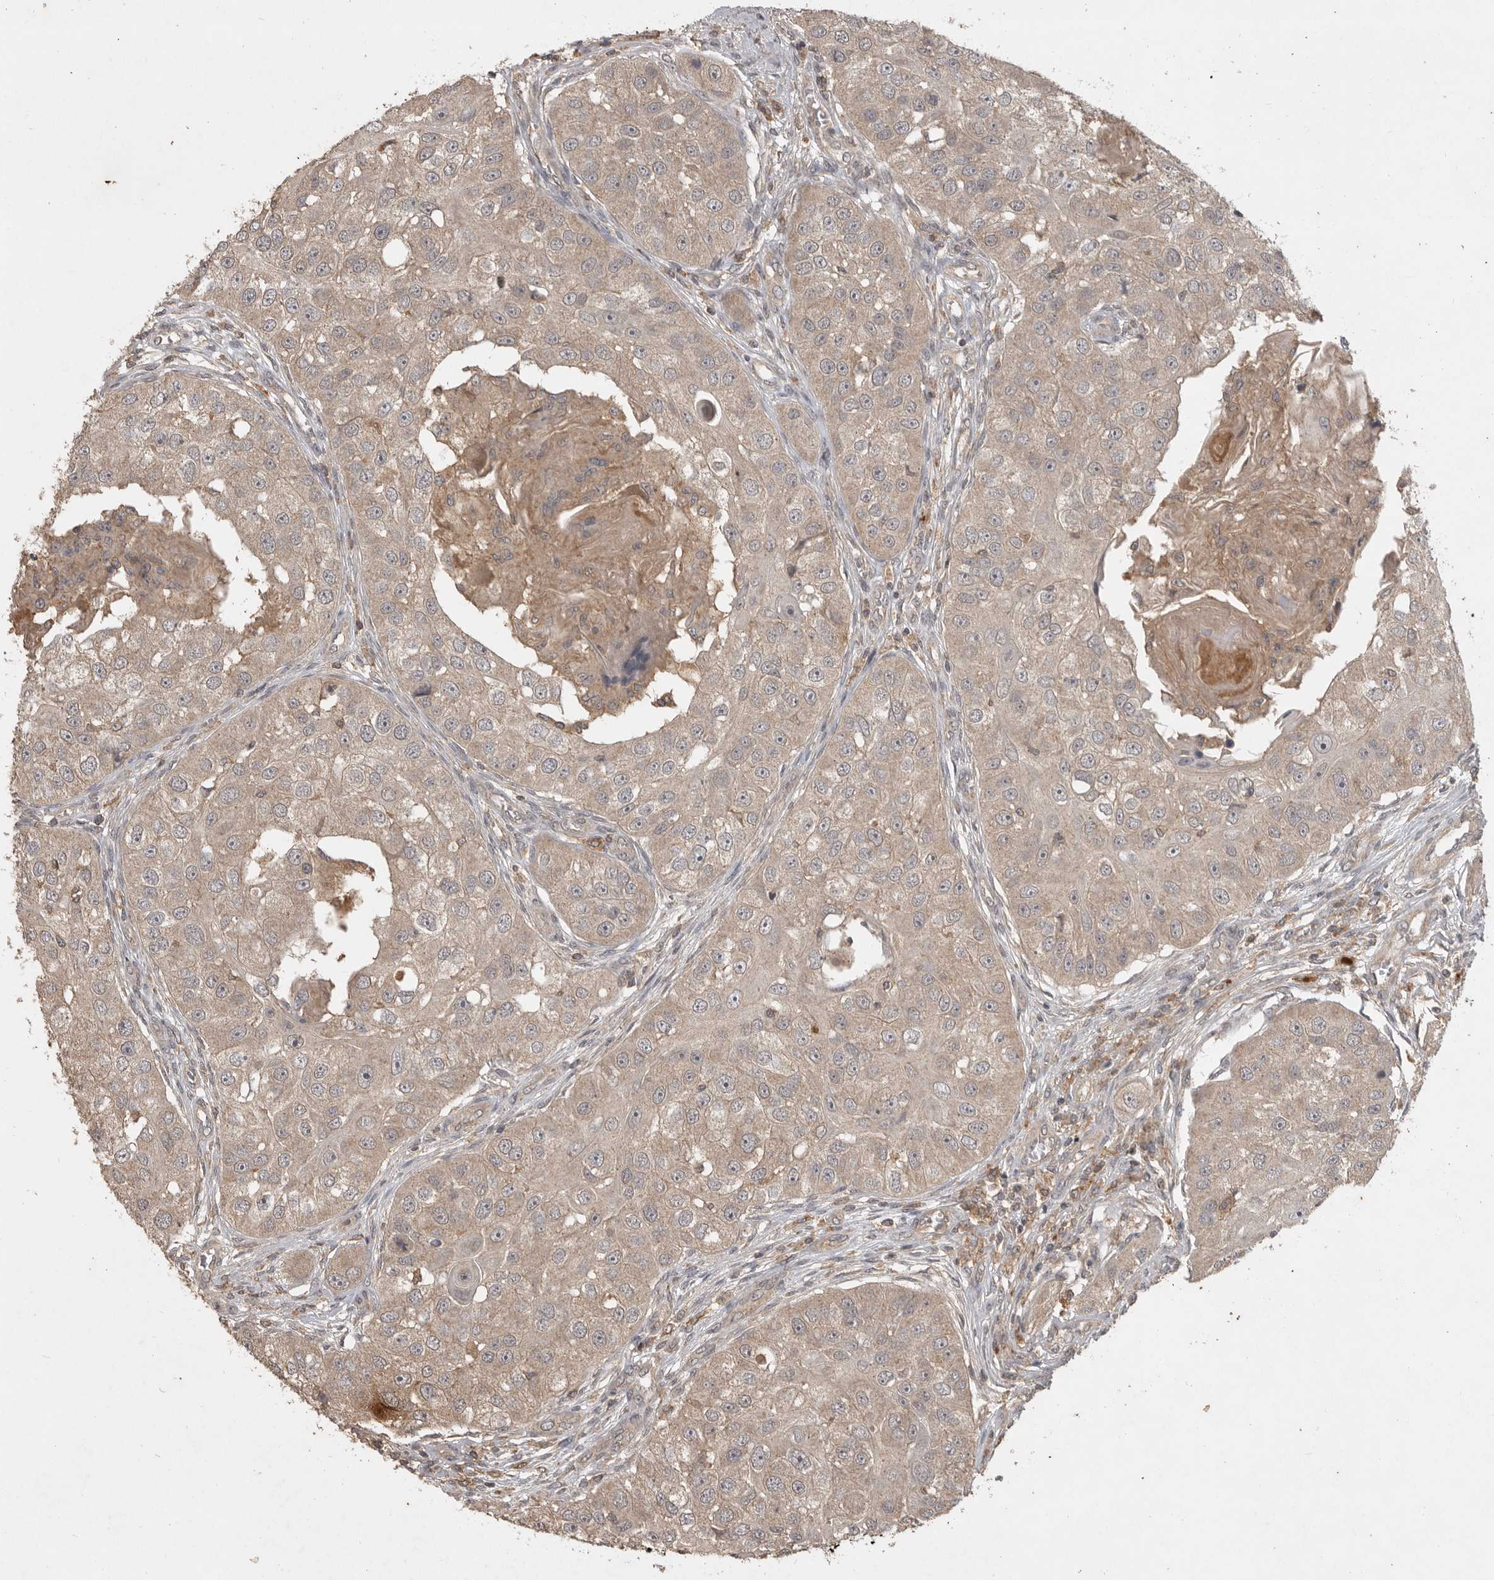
{"staining": {"intensity": "weak", "quantity": ">75%", "location": "cytoplasmic/membranous"}, "tissue": "head and neck cancer", "cell_type": "Tumor cells", "image_type": "cancer", "snomed": [{"axis": "morphology", "description": "Normal tissue, NOS"}, {"axis": "morphology", "description": "Squamous cell carcinoma, NOS"}, {"axis": "topography", "description": "Skeletal muscle"}, {"axis": "topography", "description": "Head-Neck"}], "caption": "Head and neck squamous cell carcinoma stained with a protein marker reveals weak staining in tumor cells.", "gene": "ADAMTS4", "patient": {"sex": "male", "age": 51}}